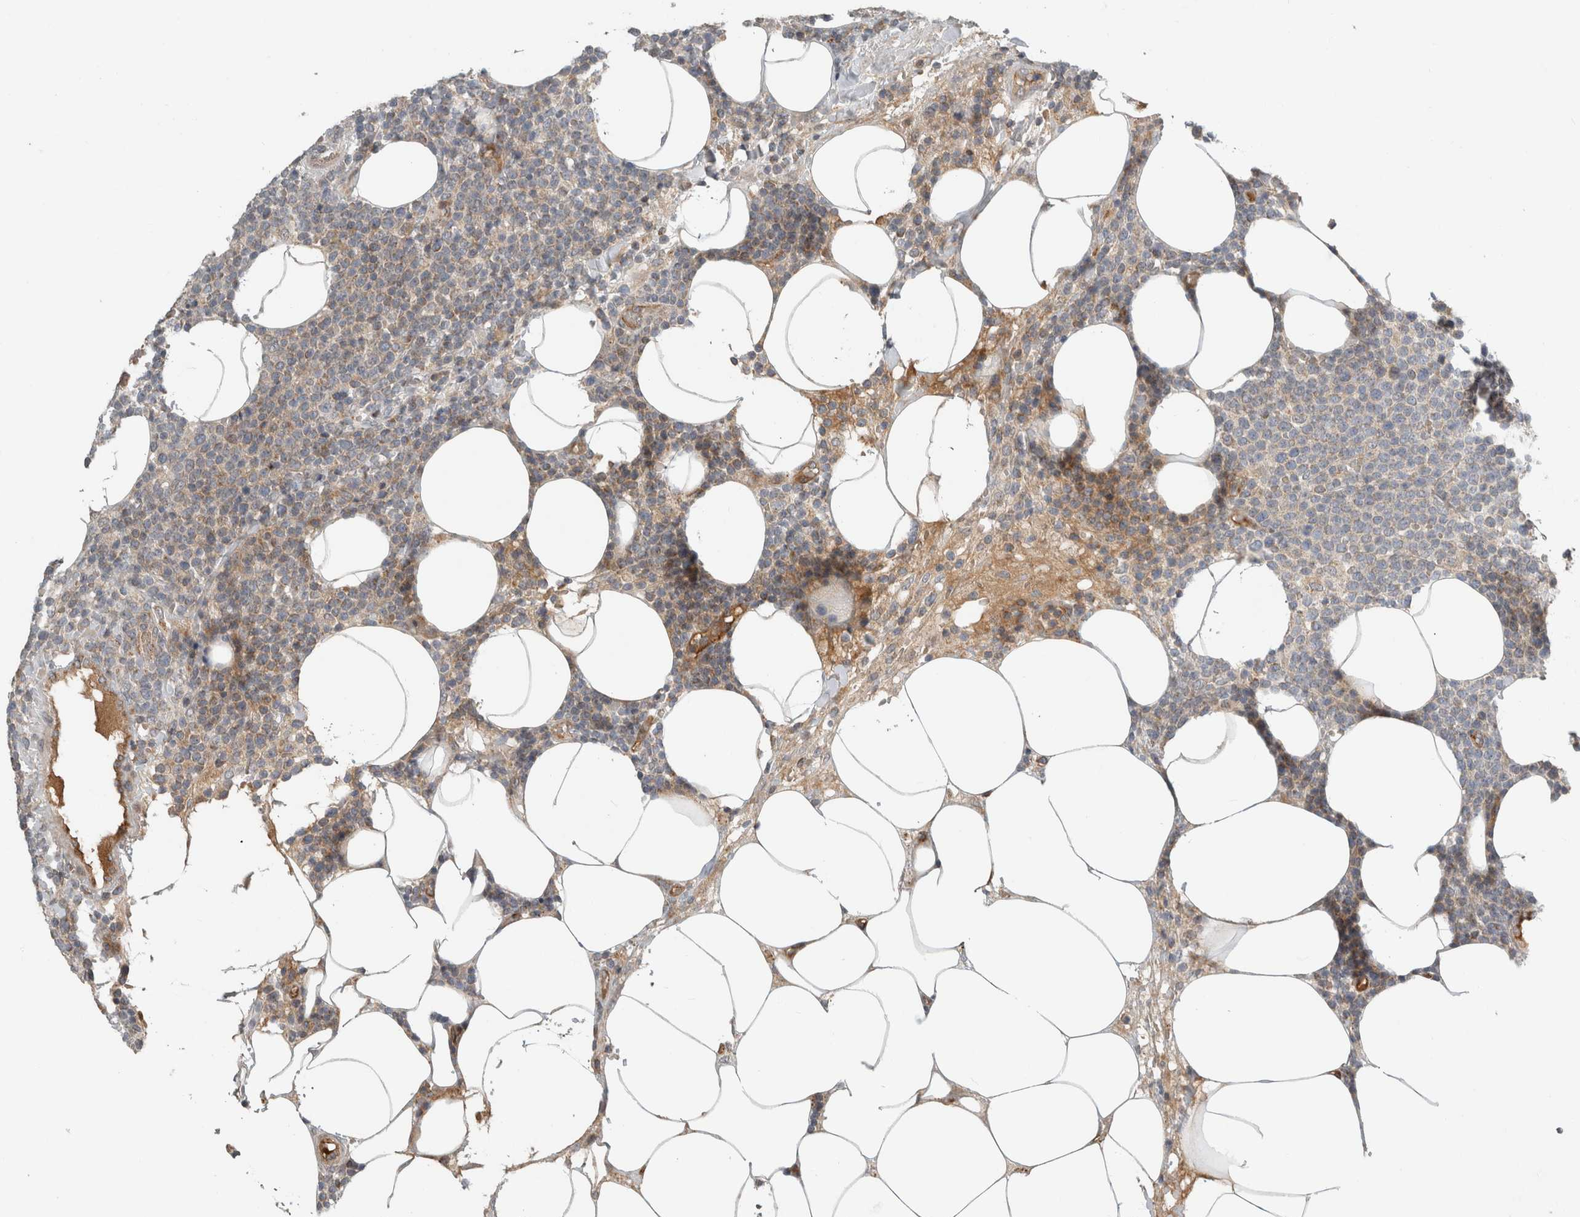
{"staining": {"intensity": "weak", "quantity": "<25%", "location": "cytoplasmic/membranous"}, "tissue": "lymphoma", "cell_type": "Tumor cells", "image_type": "cancer", "snomed": [{"axis": "morphology", "description": "Malignant lymphoma, non-Hodgkin's type, High grade"}, {"axis": "topography", "description": "Lymph node"}], "caption": "High magnification brightfield microscopy of high-grade malignant lymphoma, non-Hodgkin's type stained with DAB (brown) and counterstained with hematoxylin (blue): tumor cells show no significant staining. (DAB (3,3'-diaminobenzidine) immunohistochemistry visualized using brightfield microscopy, high magnification).", "gene": "KPNA5", "patient": {"sex": "male", "age": 61}}